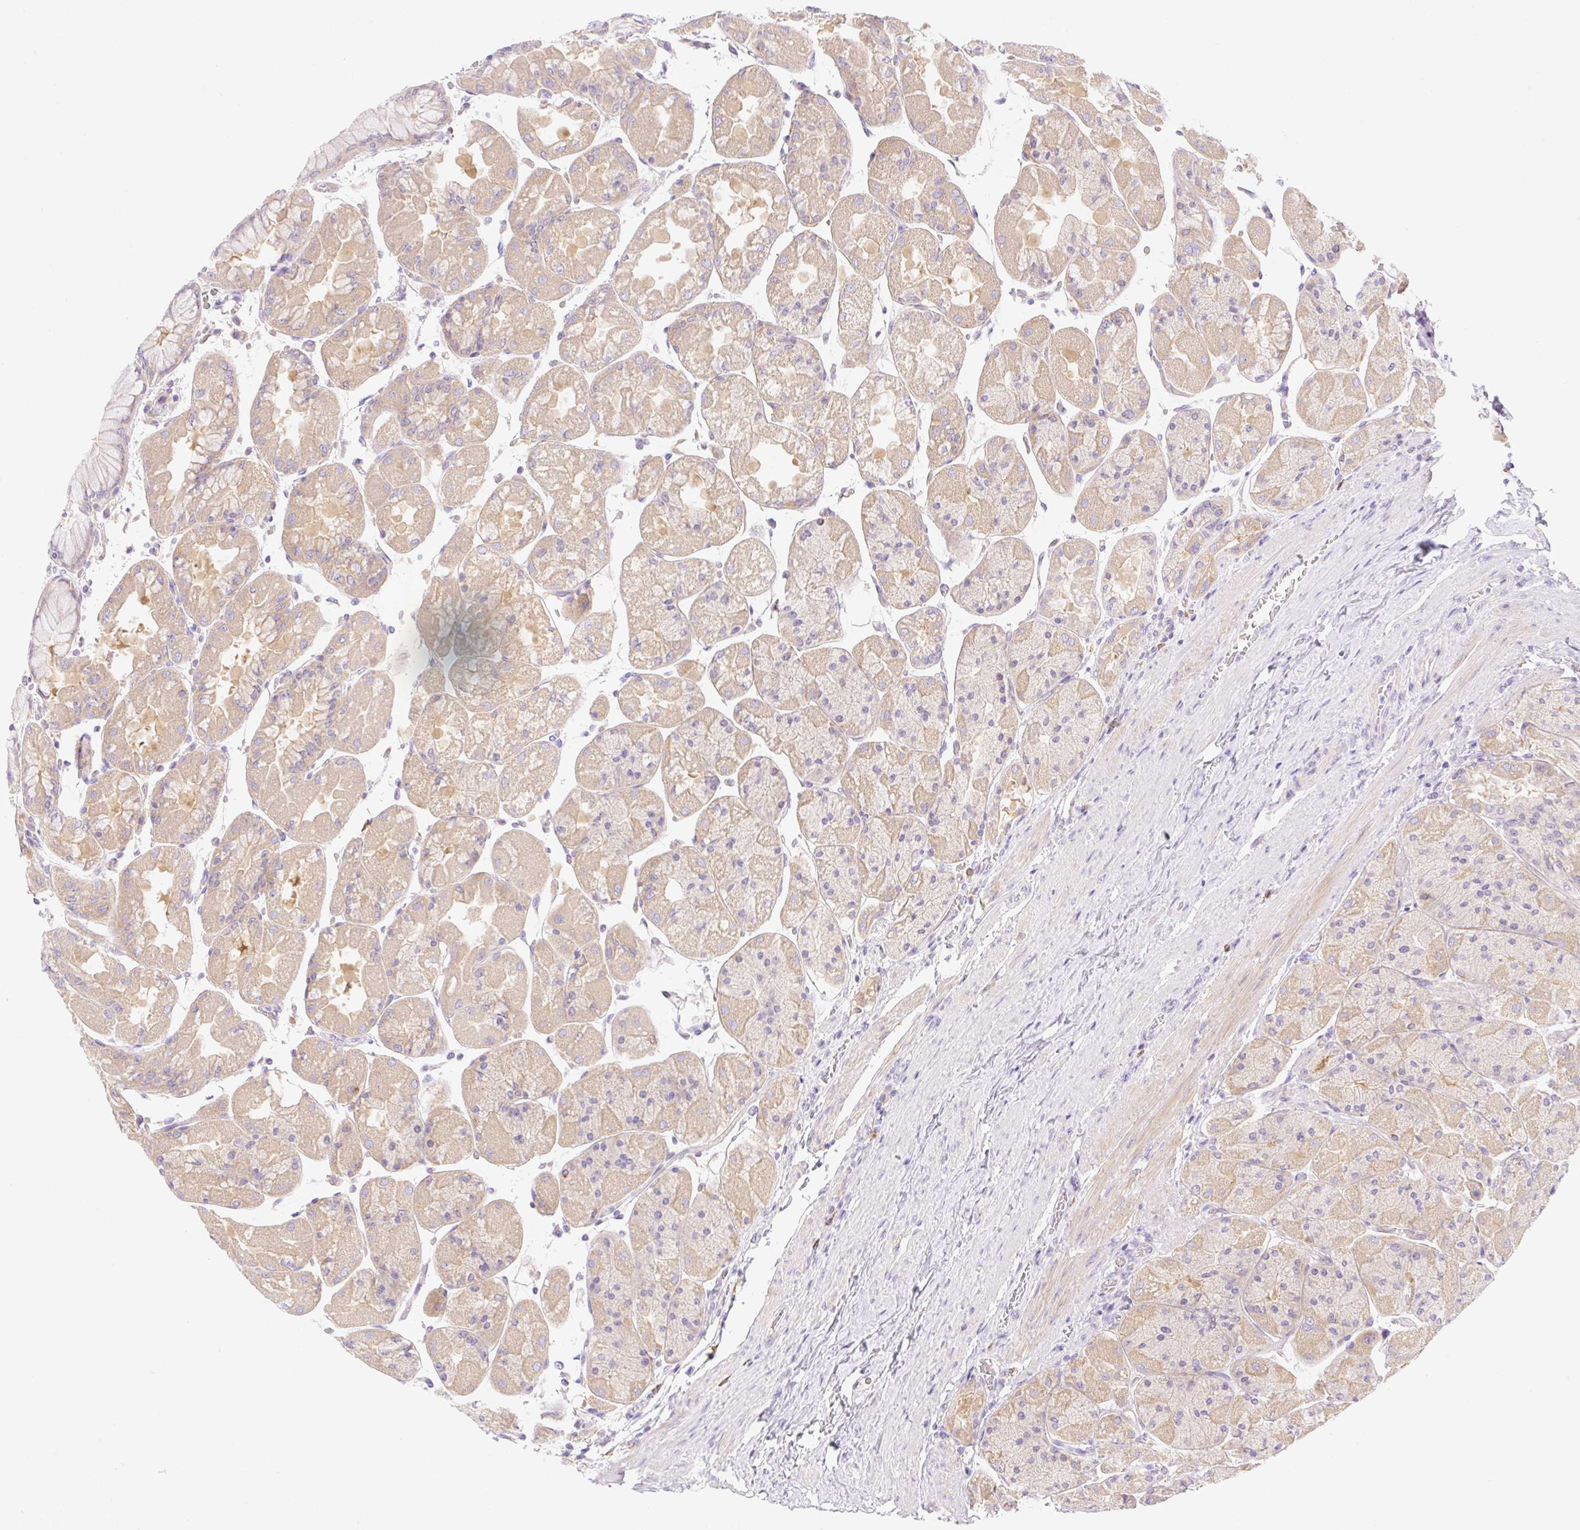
{"staining": {"intensity": "weak", "quantity": ">75%", "location": "cytoplasmic/membranous"}, "tissue": "stomach", "cell_type": "Glandular cells", "image_type": "normal", "snomed": [{"axis": "morphology", "description": "Normal tissue, NOS"}, {"axis": "topography", "description": "Stomach"}], "caption": "Protein analysis of unremarkable stomach displays weak cytoplasmic/membranous positivity in approximately >75% of glandular cells.", "gene": "DENND5A", "patient": {"sex": "female", "age": 61}}